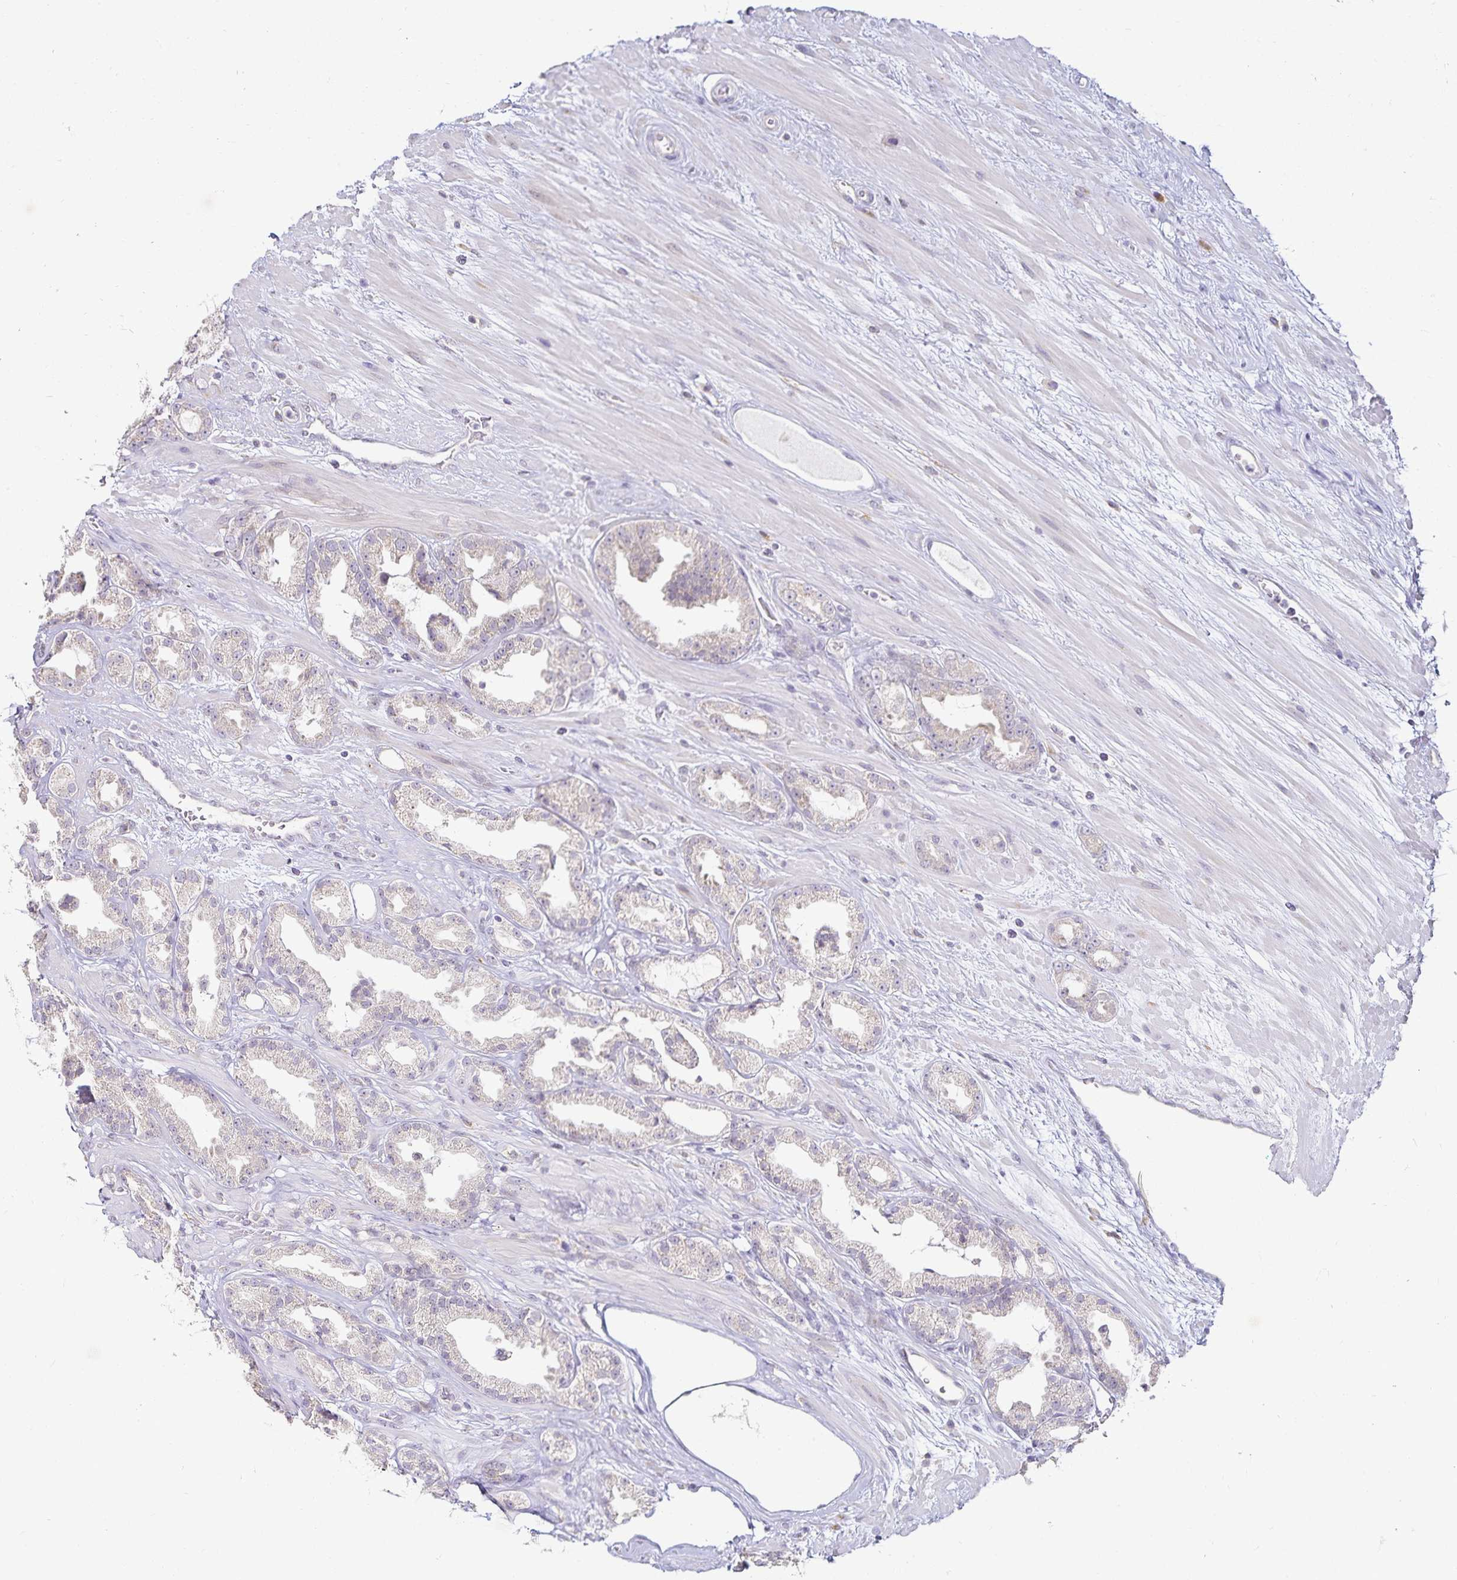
{"staining": {"intensity": "negative", "quantity": "none", "location": "none"}, "tissue": "prostate cancer", "cell_type": "Tumor cells", "image_type": "cancer", "snomed": [{"axis": "morphology", "description": "Adenocarcinoma, Low grade"}, {"axis": "topography", "description": "Prostate"}], "caption": "Tumor cells show no significant protein expression in low-grade adenocarcinoma (prostate).", "gene": "GP2", "patient": {"sex": "male", "age": 61}}